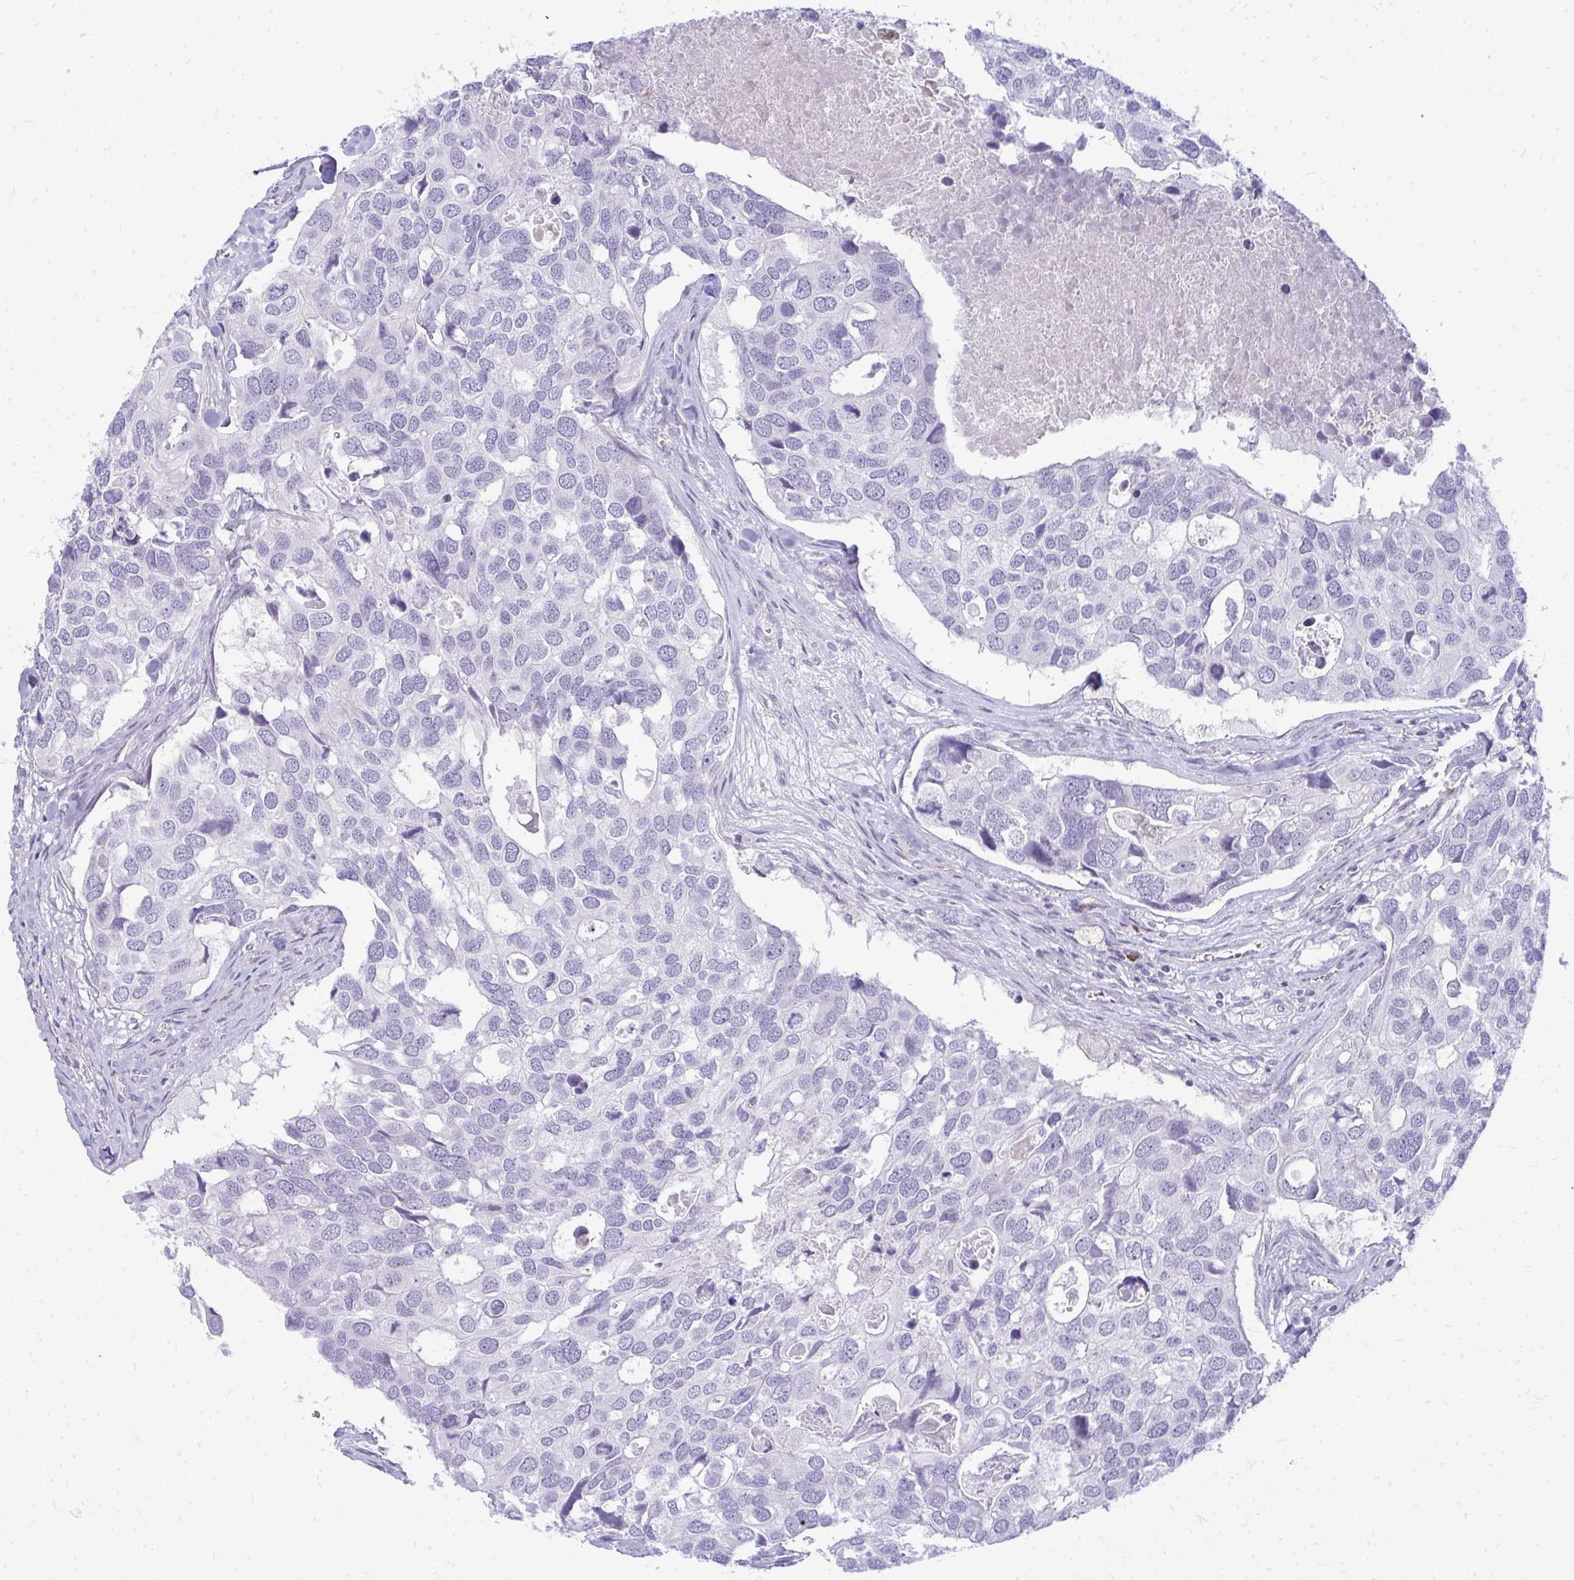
{"staining": {"intensity": "negative", "quantity": "none", "location": "none"}, "tissue": "breast cancer", "cell_type": "Tumor cells", "image_type": "cancer", "snomed": [{"axis": "morphology", "description": "Duct carcinoma"}, {"axis": "topography", "description": "Breast"}], "caption": "Image shows no significant protein positivity in tumor cells of breast cancer.", "gene": "TSPEAR", "patient": {"sex": "female", "age": 83}}